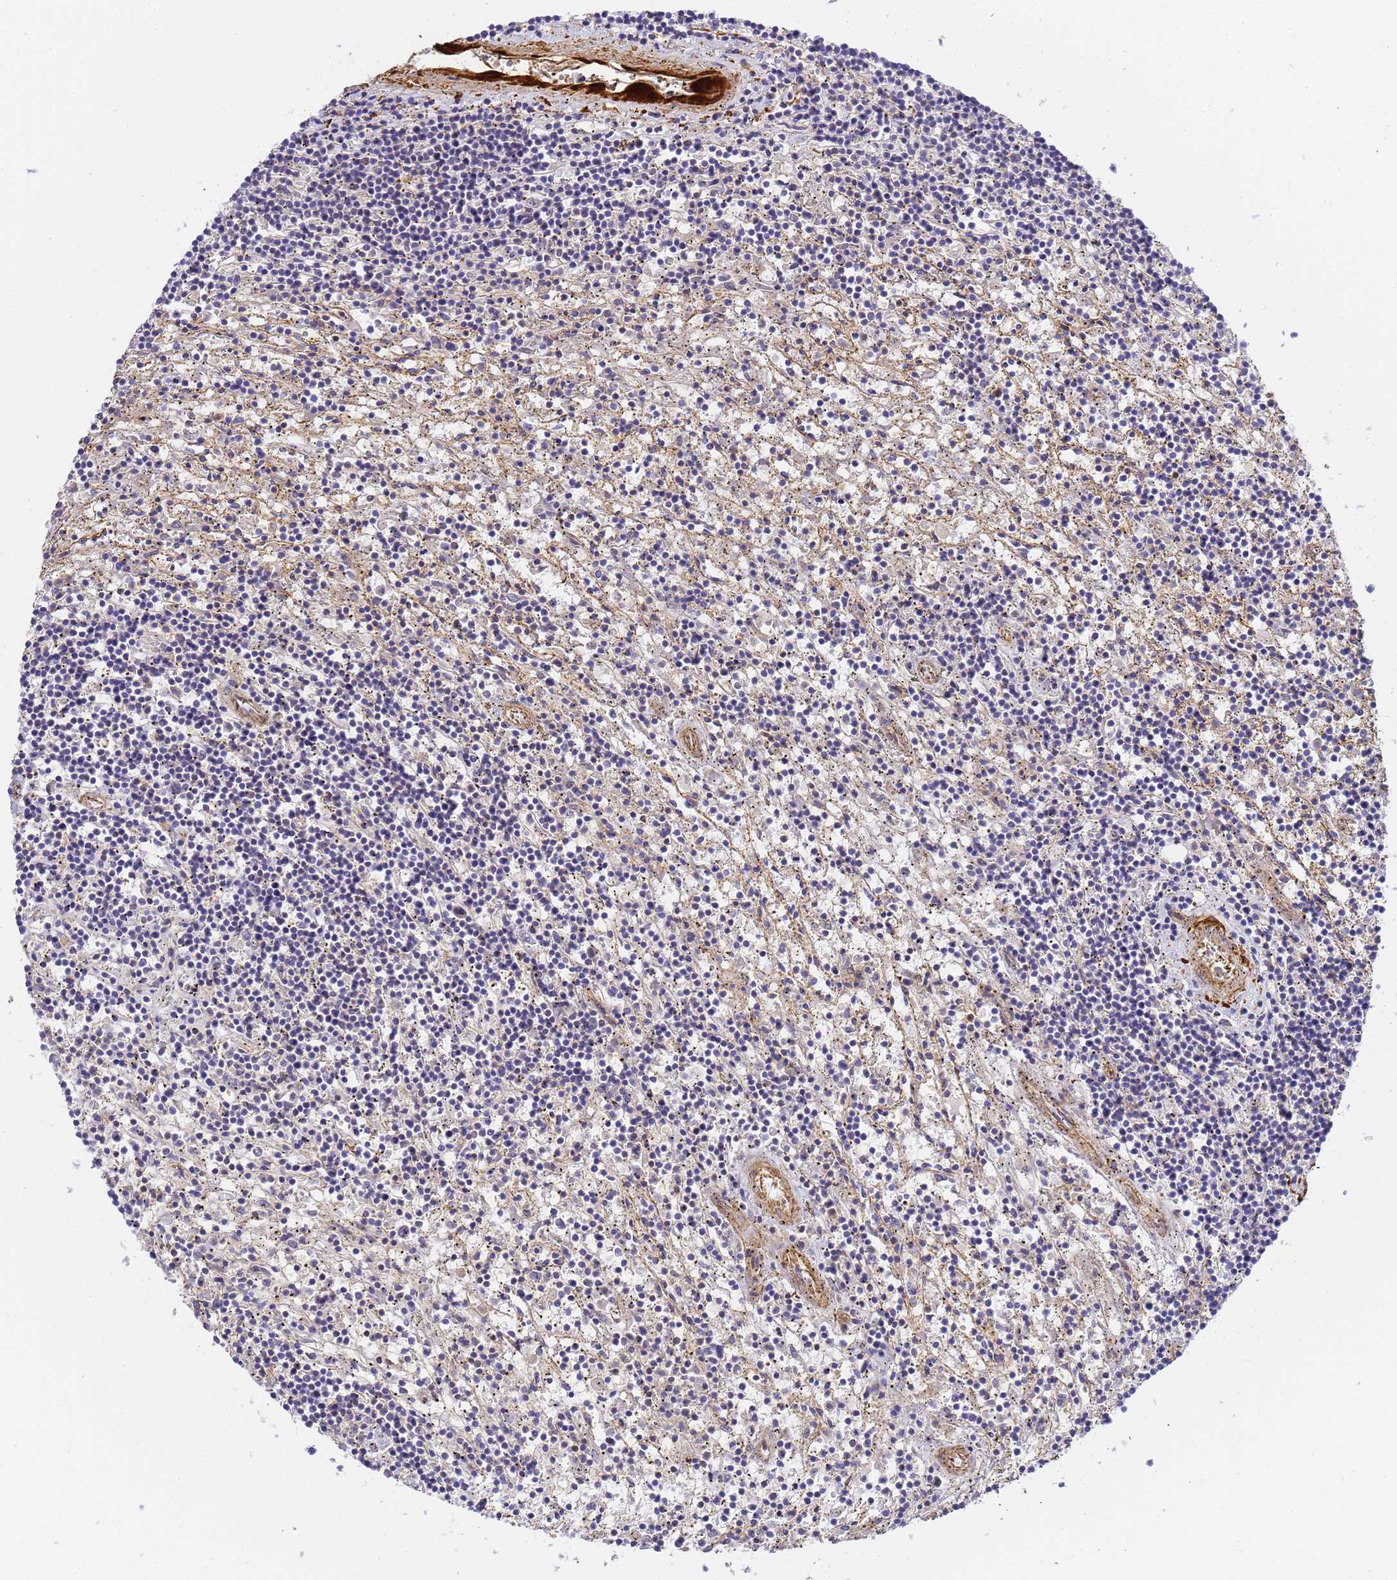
{"staining": {"intensity": "negative", "quantity": "none", "location": "none"}, "tissue": "lymphoma", "cell_type": "Tumor cells", "image_type": "cancer", "snomed": [{"axis": "morphology", "description": "Malignant lymphoma, non-Hodgkin's type, Low grade"}, {"axis": "topography", "description": "Spleen"}], "caption": "This micrograph is of lymphoma stained with IHC to label a protein in brown with the nuclei are counter-stained blue. There is no staining in tumor cells.", "gene": "MYL12A", "patient": {"sex": "male", "age": 76}}